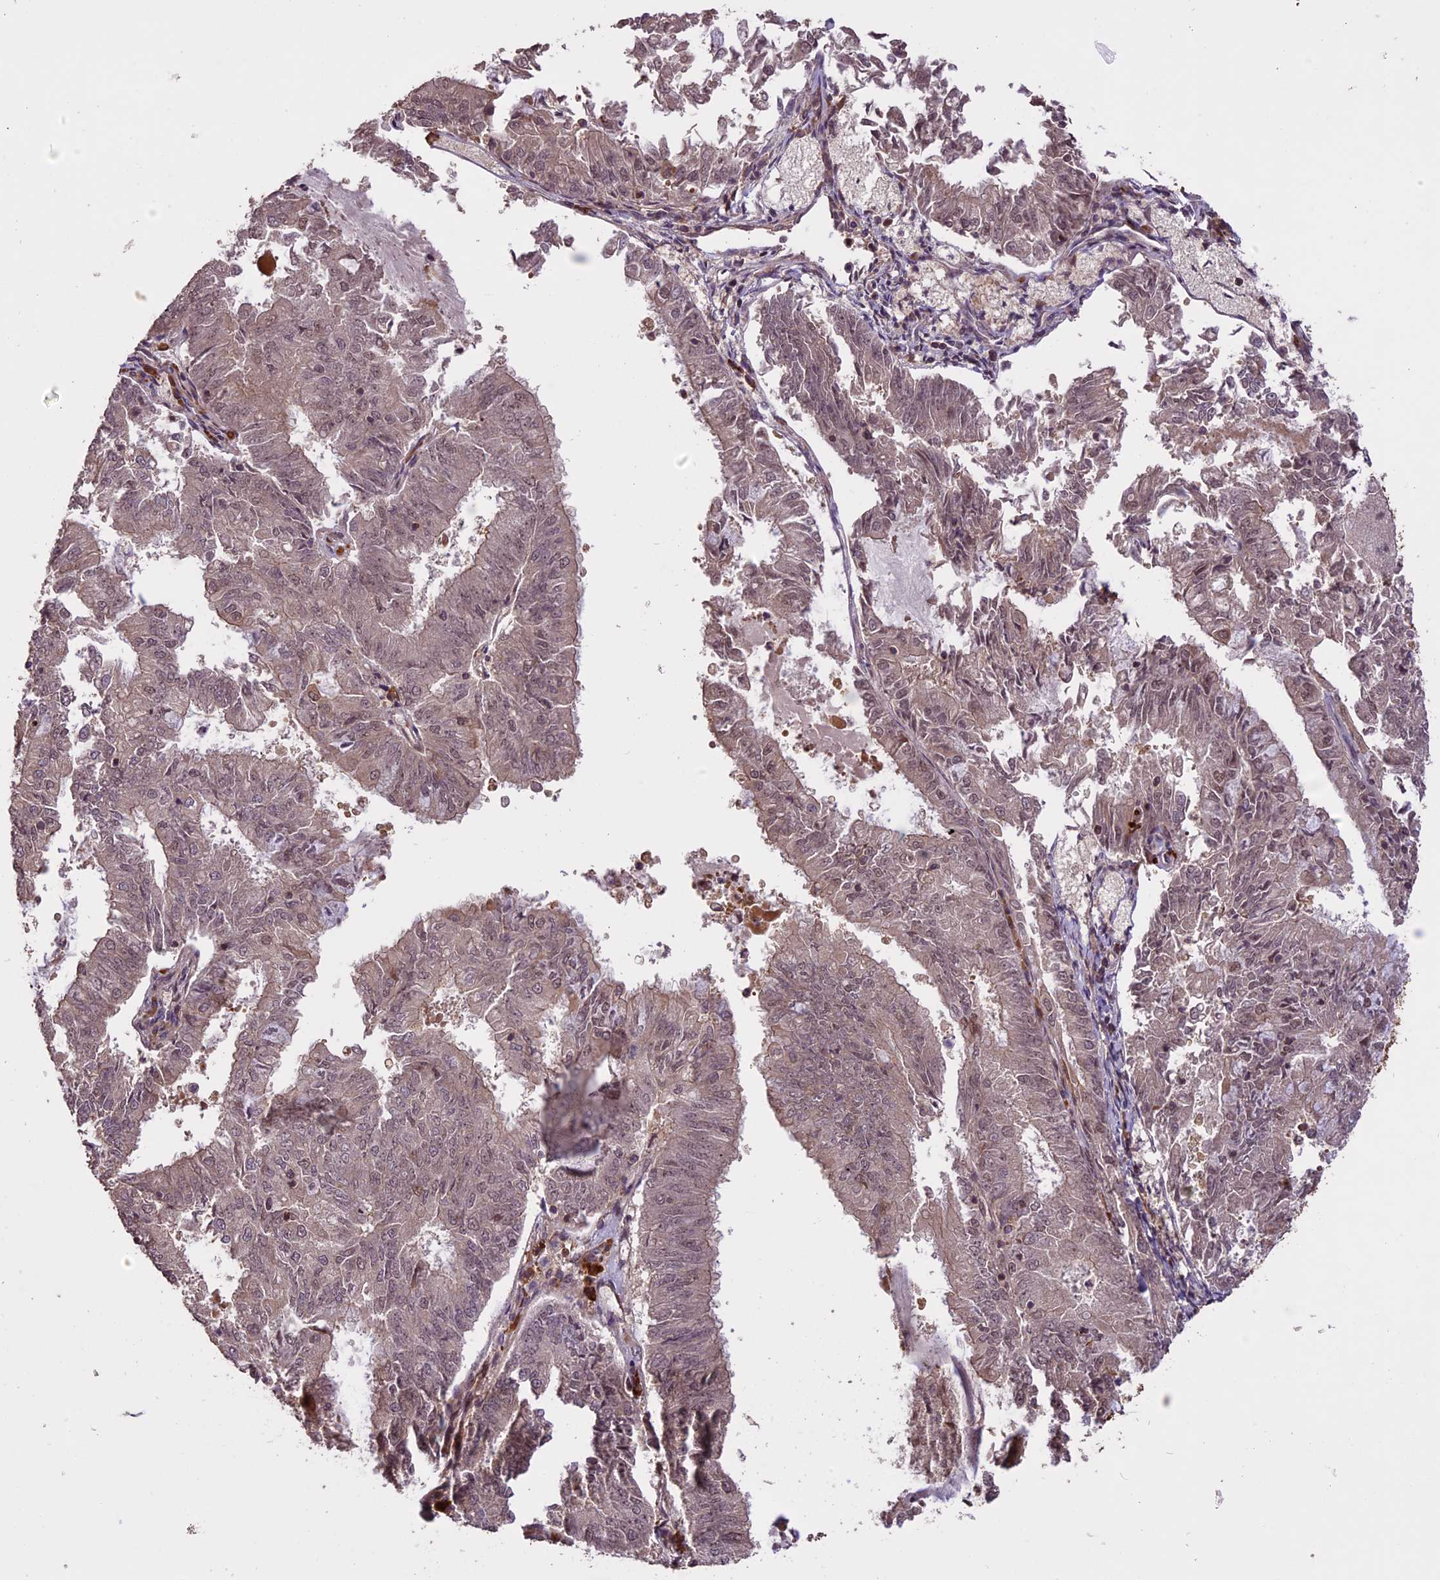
{"staining": {"intensity": "weak", "quantity": "25%-75%", "location": "nuclear"}, "tissue": "endometrial cancer", "cell_type": "Tumor cells", "image_type": "cancer", "snomed": [{"axis": "morphology", "description": "Adenocarcinoma, NOS"}, {"axis": "topography", "description": "Endometrium"}], "caption": "About 25%-75% of tumor cells in adenocarcinoma (endometrial) exhibit weak nuclear protein expression as visualized by brown immunohistochemical staining.", "gene": "ENHO", "patient": {"sex": "female", "age": 57}}